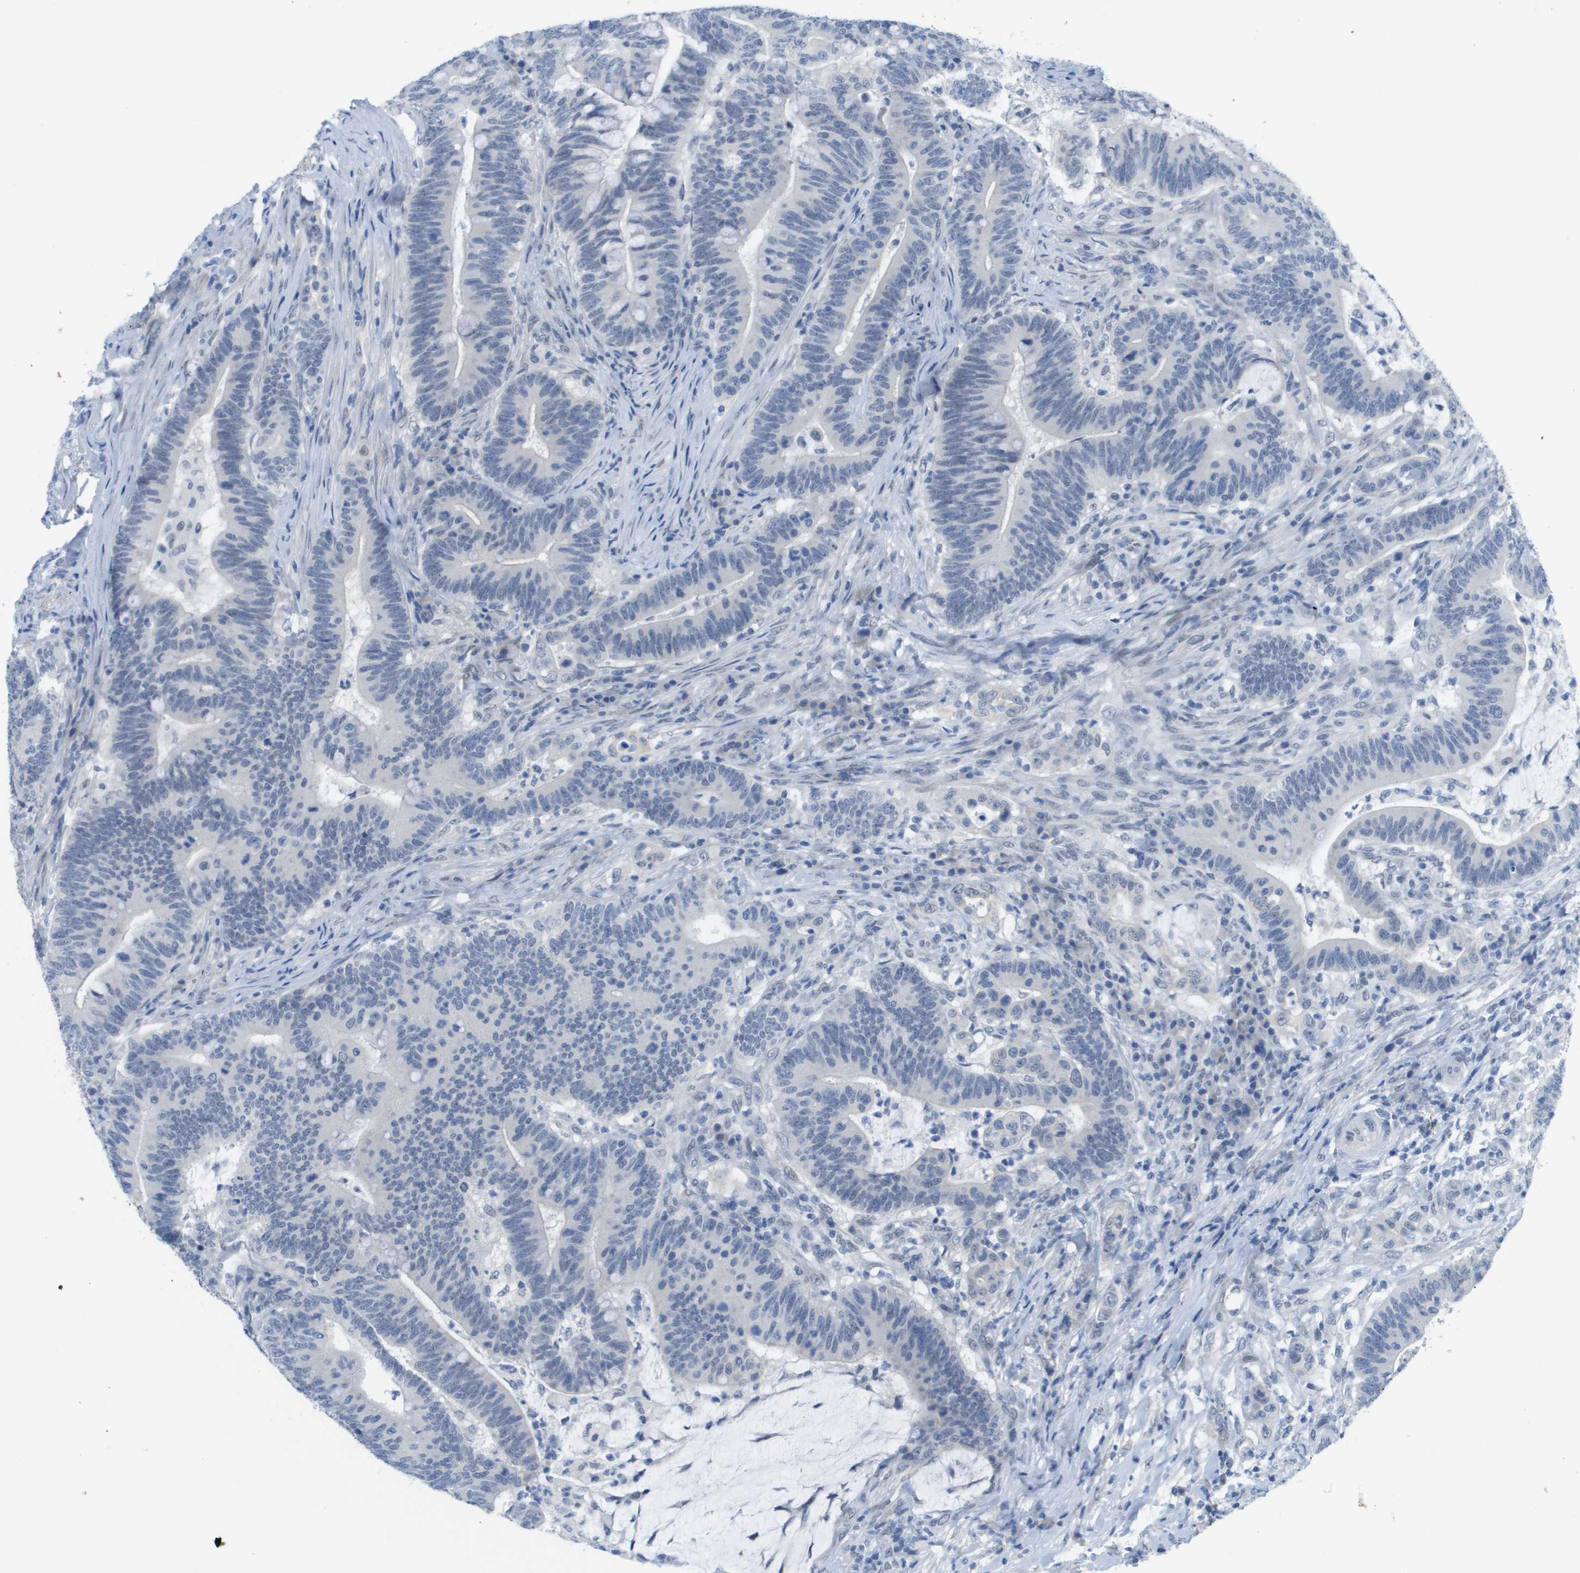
{"staining": {"intensity": "negative", "quantity": "none", "location": "none"}, "tissue": "colorectal cancer", "cell_type": "Tumor cells", "image_type": "cancer", "snomed": [{"axis": "morphology", "description": "Normal tissue, NOS"}, {"axis": "morphology", "description": "Adenocarcinoma, NOS"}, {"axis": "topography", "description": "Colon"}], "caption": "The photomicrograph displays no staining of tumor cells in adenocarcinoma (colorectal). (Immunohistochemistry (ihc), brightfield microscopy, high magnification).", "gene": "ARID1B", "patient": {"sex": "female", "age": 66}}